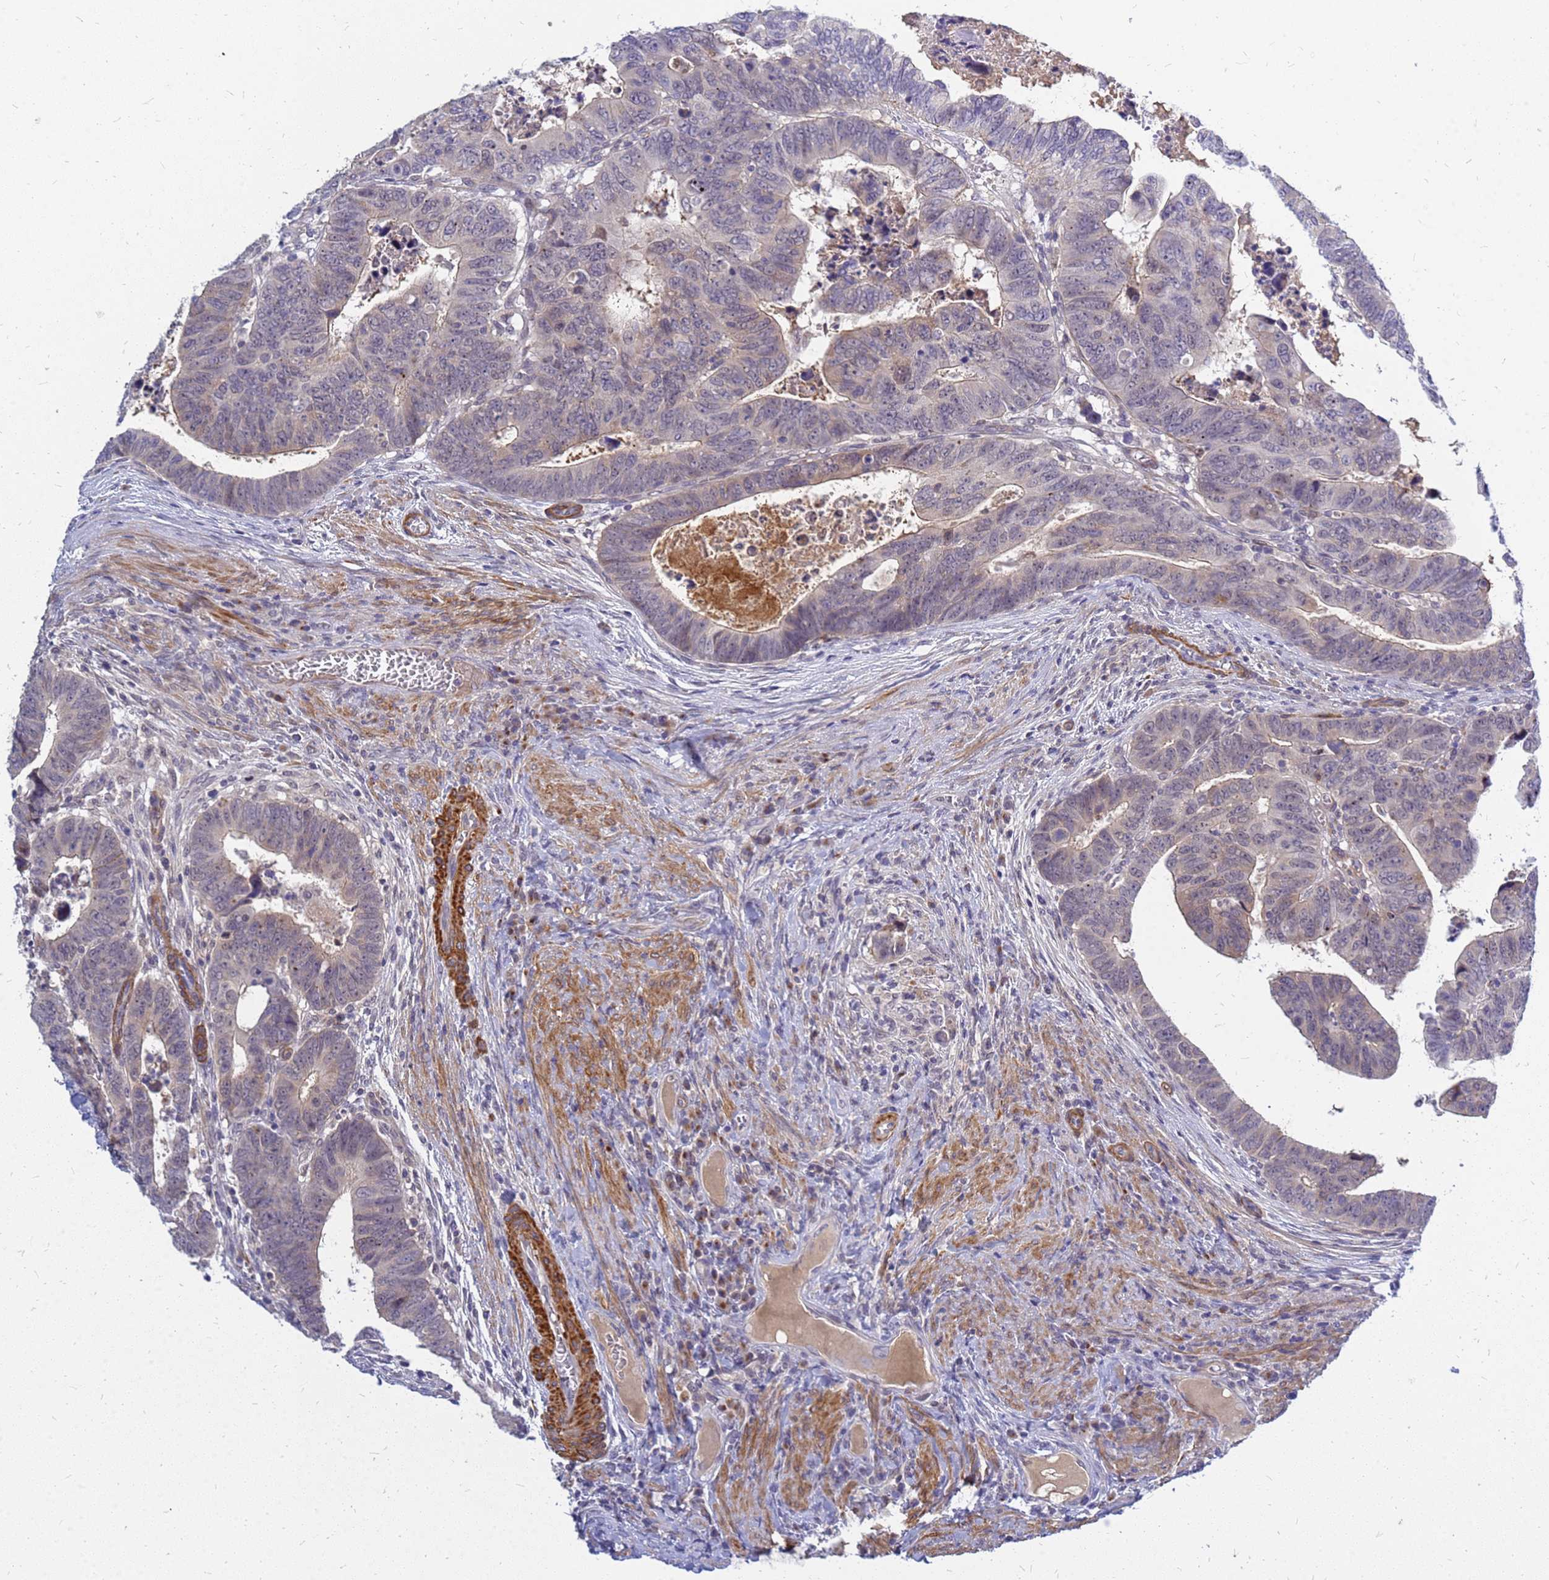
{"staining": {"intensity": "weak", "quantity": "<25%", "location": "nuclear"}, "tissue": "colorectal cancer", "cell_type": "Tumor cells", "image_type": "cancer", "snomed": [{"axis": "morphology", "description": "Normal tissue, NOS"}, {"axis": "morphology", "description": "Adenocarcinoma, NOS"}, {"axis": "topography", "description": "Rectum"}], "caption": "IHC histopathology image of adenocarcinoma (colorectal) stained for a protein (brown), which exhibits no positivity in tumor cells.", "gene": "SRGAP3", "patient": {"sex": "female", "age": 65}}